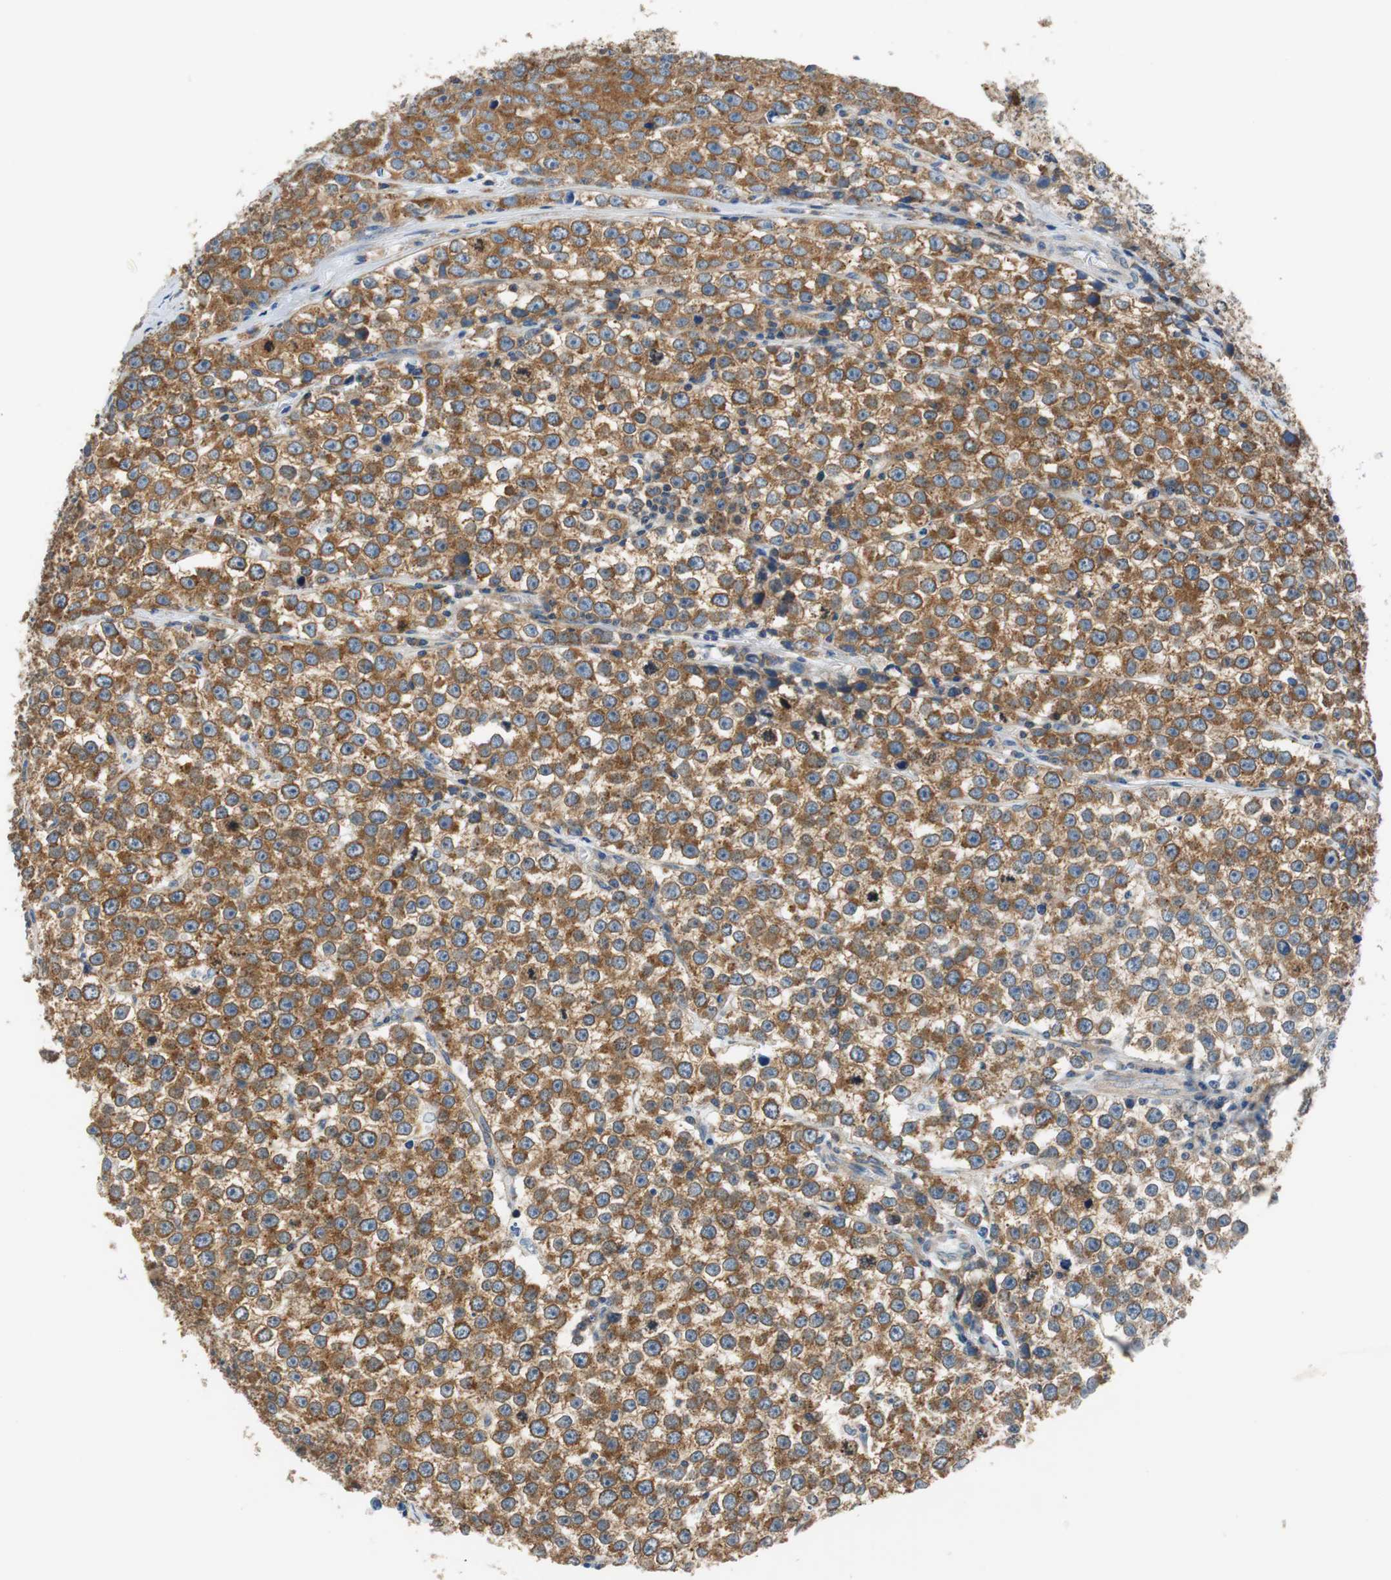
{"staining": {"intensity": "moderate", "quantity": ">75%", "location": "cytoplasmic/membranous"}, "tissue": "testis cancer", "cell_type": "Tumor cells", "image_type": "cancer", "snomed": [{"axis": "morphology", "description": "Seminoma, NOS"}, {"axis": "morphology", "description": "Carcinoma, Embryonal, NOS"}, {"axis": "topography", "description": "Testis"}], "caption": "Testis cancer stained for a protein shows moderate cytoplasmic/membranous positivity in tumor cells.", "gene": "CNOT3", "patient": {"sex": "male", "age": 52}}